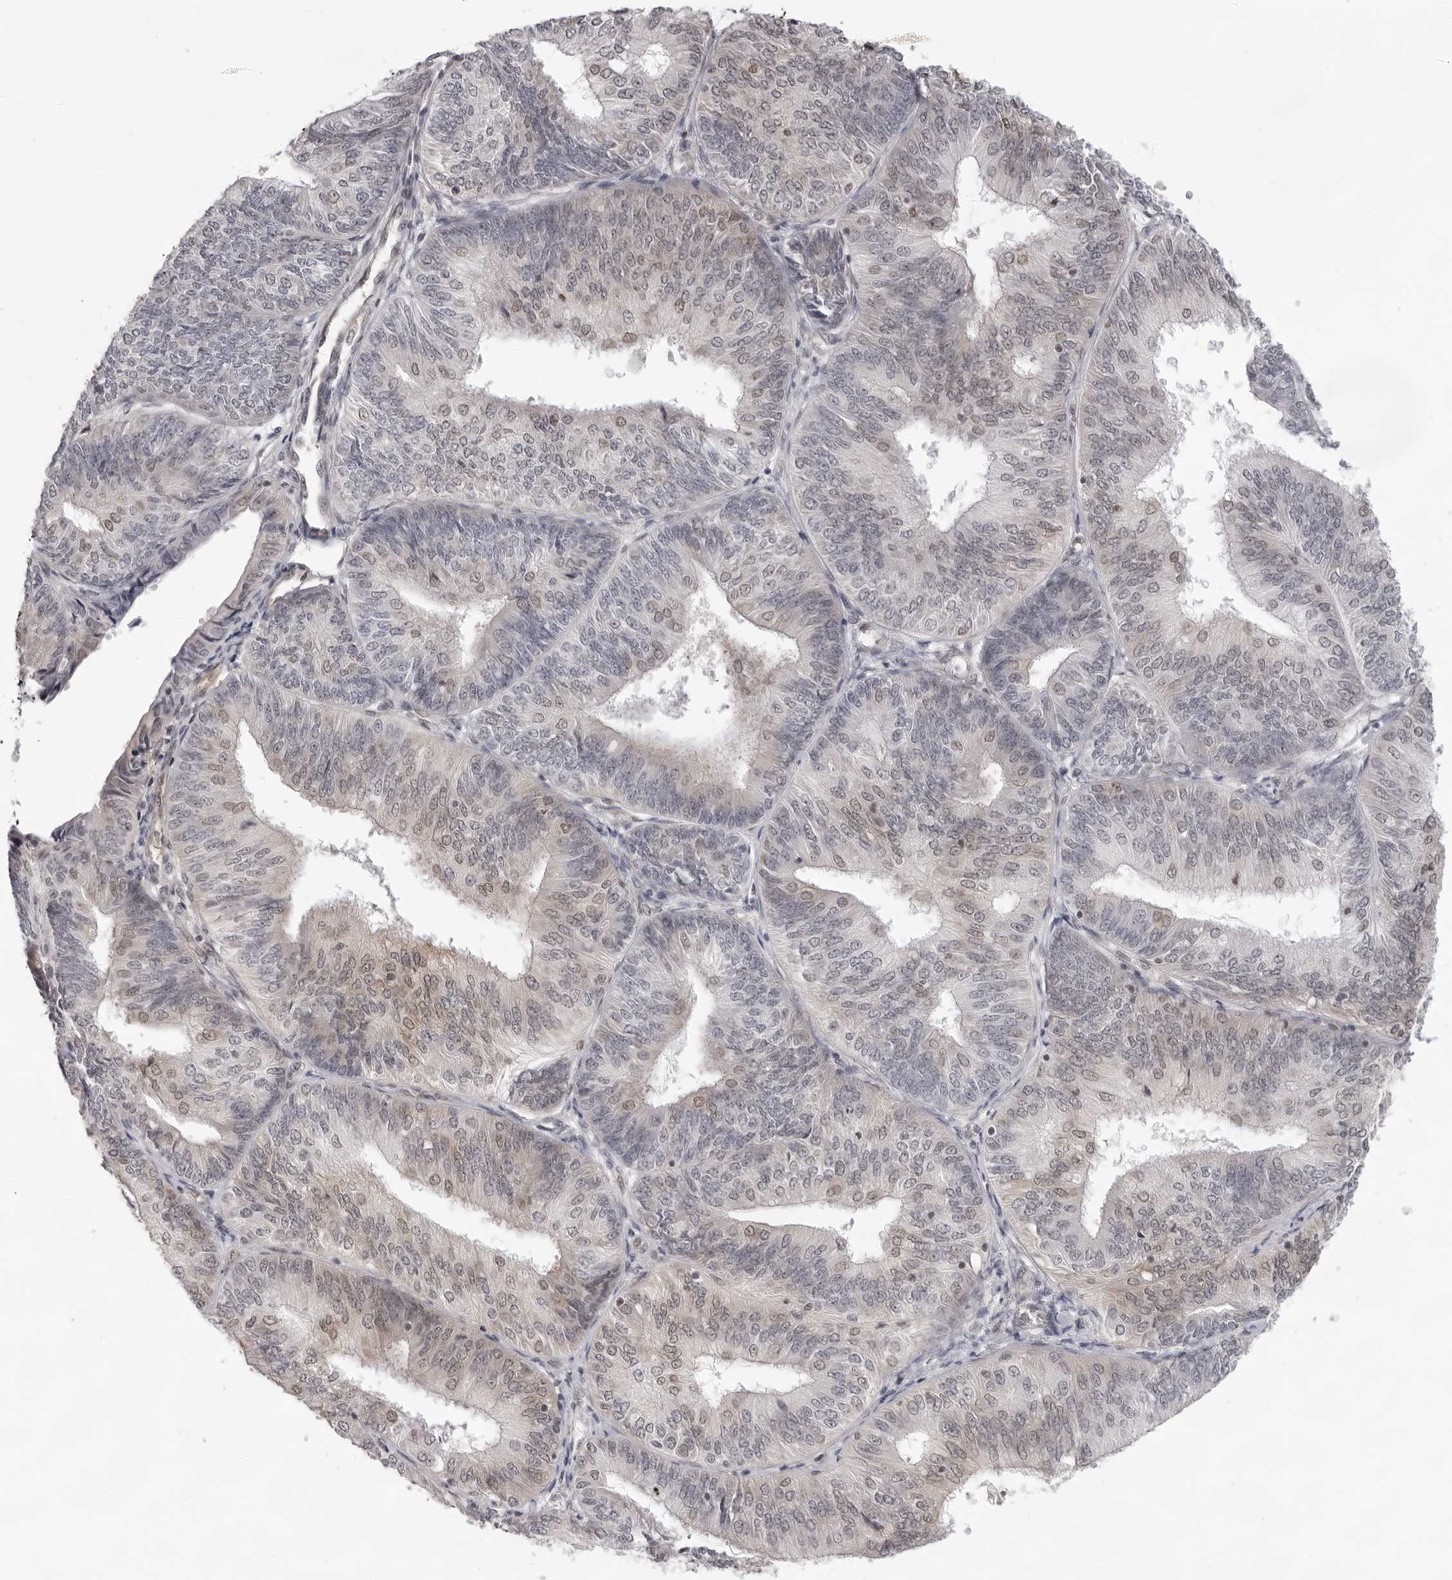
{"staining": {"intensity": "weak", "quantity": "<25%", "location": "nuclear"}, "tissue": "endometrial cancer", "cell_type": "Tumor cells", "image_type": "cancer", "snomed": [{"axis": "morphology", "description": "Adenocarcinoma, NOS"}, {"axis": "topography", "description": "Endometrium"}], "caption": "Immunohistochemistry (IHC) histopathology image of human endometrial adenocarcinoma stained for a protein (brown), which displays no staining in tumor cells.", "gene": "CASP7", "patient": {"sex": "female", "age": 58}}